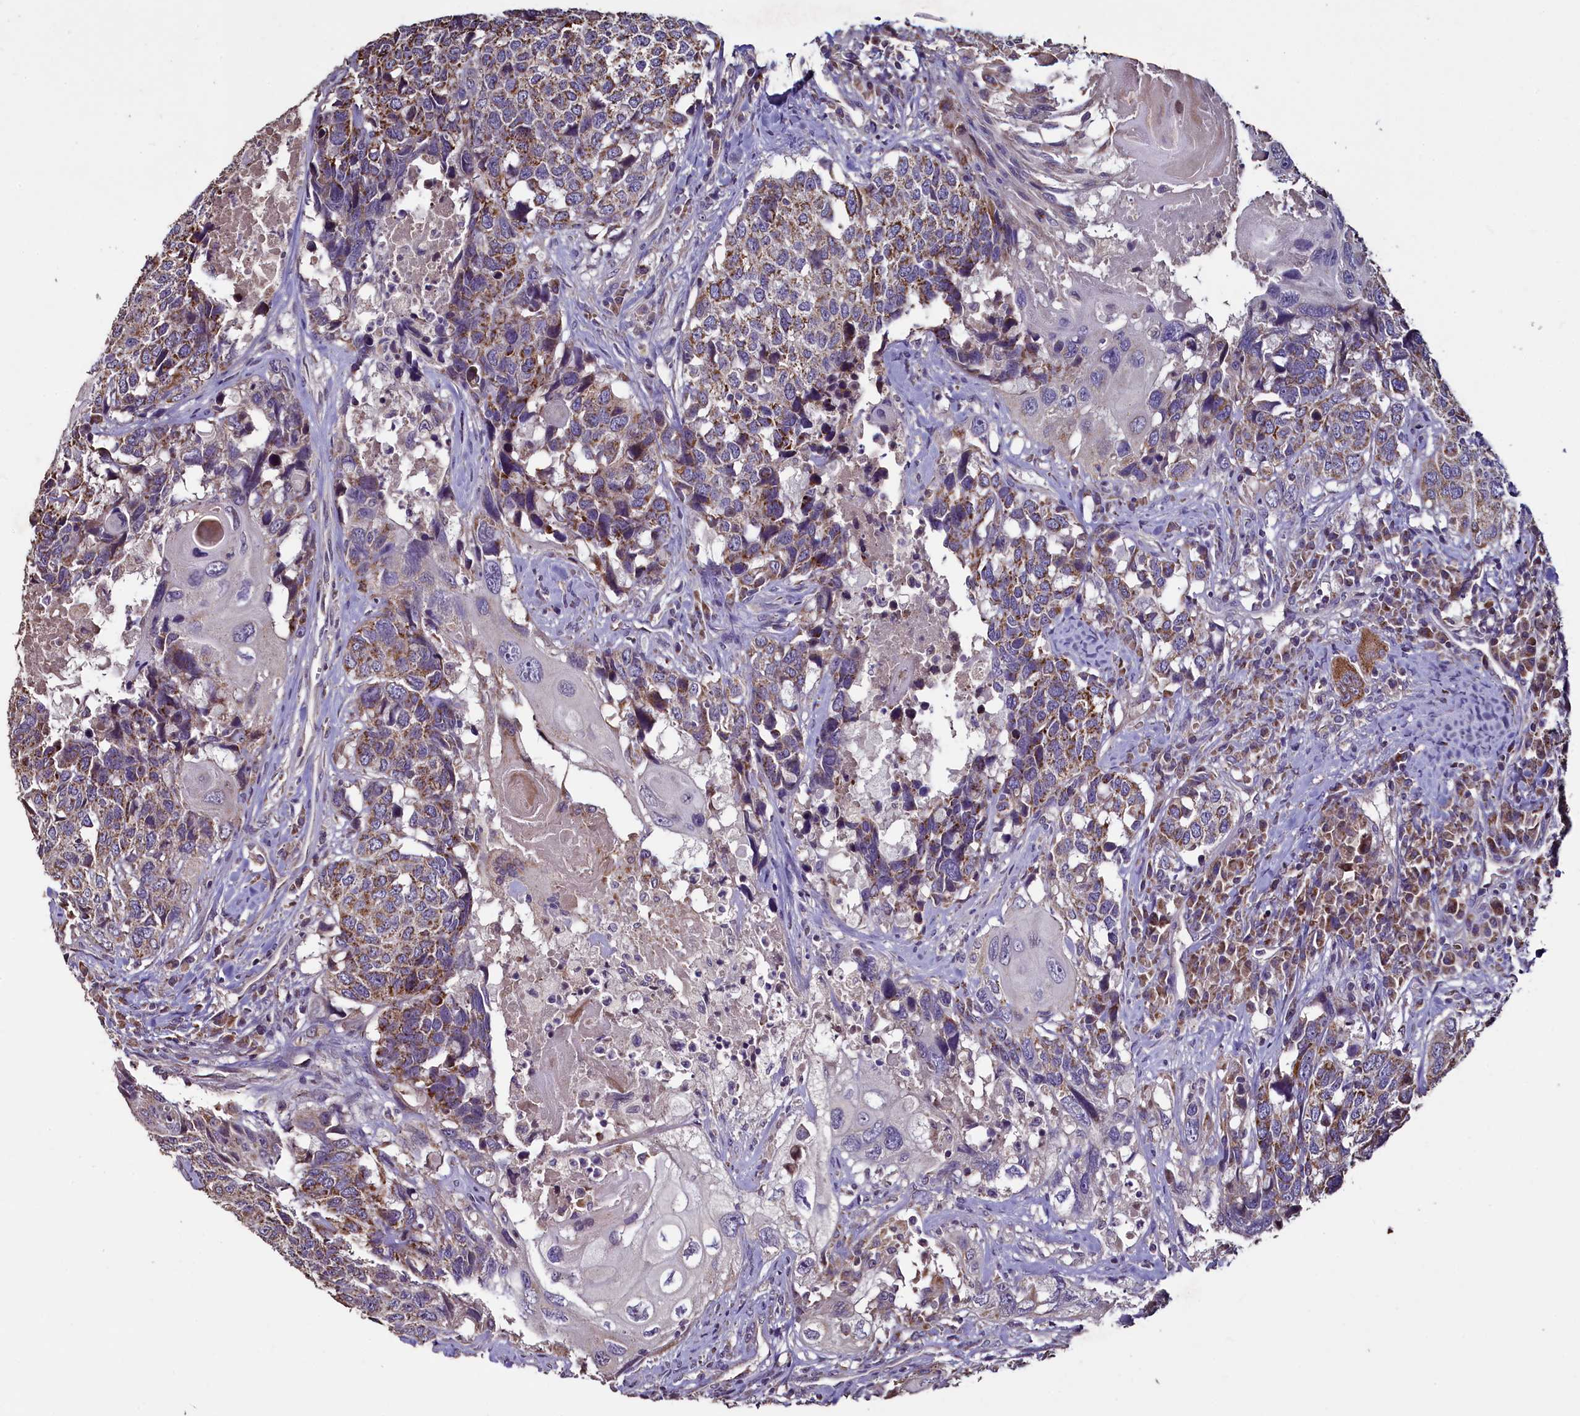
{"staining": {"intensity": "moderate", "quantity": ">75%", "location": "cytoplasmic/membranous"}, "tissue": "head and neck cancer", "cell_type": "Tumor cells", "image_type": "cancer", "snomed": [{"axis": "morphology", "description": "Squamous cell carcinoma, NOS"}, {"axis": "topography", "description": "Head-Neck"}], "caption": "Head and neck squamous cell carcinoma stained with immunohistochemistry displays moderate cytoplasmic/membranous staining in about >75% of tumor cells.", "gene": "COQ9", "patient": {"sex": "male", "age": 66}}